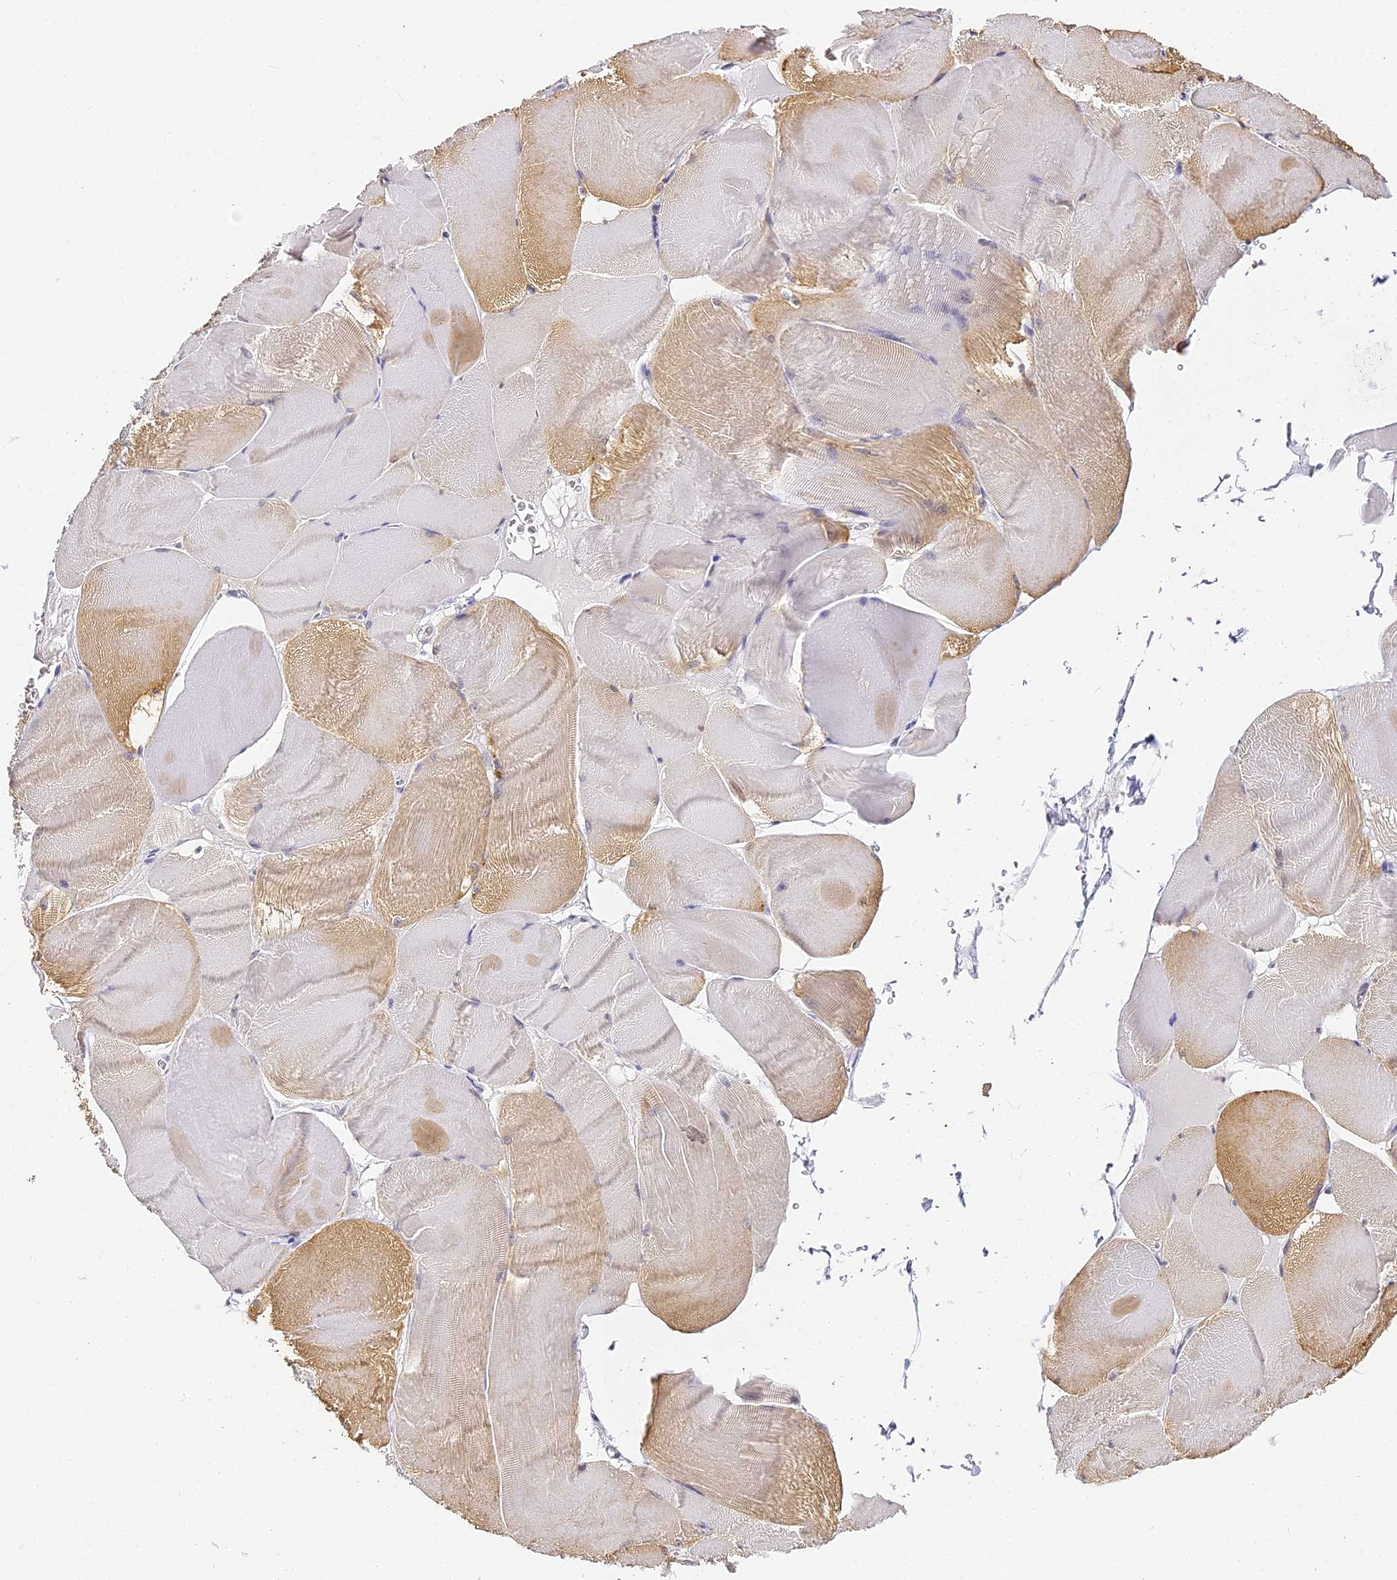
{"staining": {"intensity": "weak", "quantity": "25%-75%", "location": "cytoplasmic/membranous"}, "tissue": "skeletal muscle", "cell_type": "Myocytes", "image_type": "normal", "snomed": [{"axis": "morphology", "description": "Normal tissue, NOS"}, {"axis": "morphology", "description": "Basal cell carcinoma"}, {"axis": "topography", "description": "Skeletal muscle"}], "caption": "Myocytes show low levels of weak cytoplasmic/membranous expression in about 25%-75% of cells in unremarkable skeletal muscle. (DAB IHC, brown staining for protein, blue staining for nuclei).", "gene": "ABHD14A", "patient": {"sex": "female", "age": 64}}